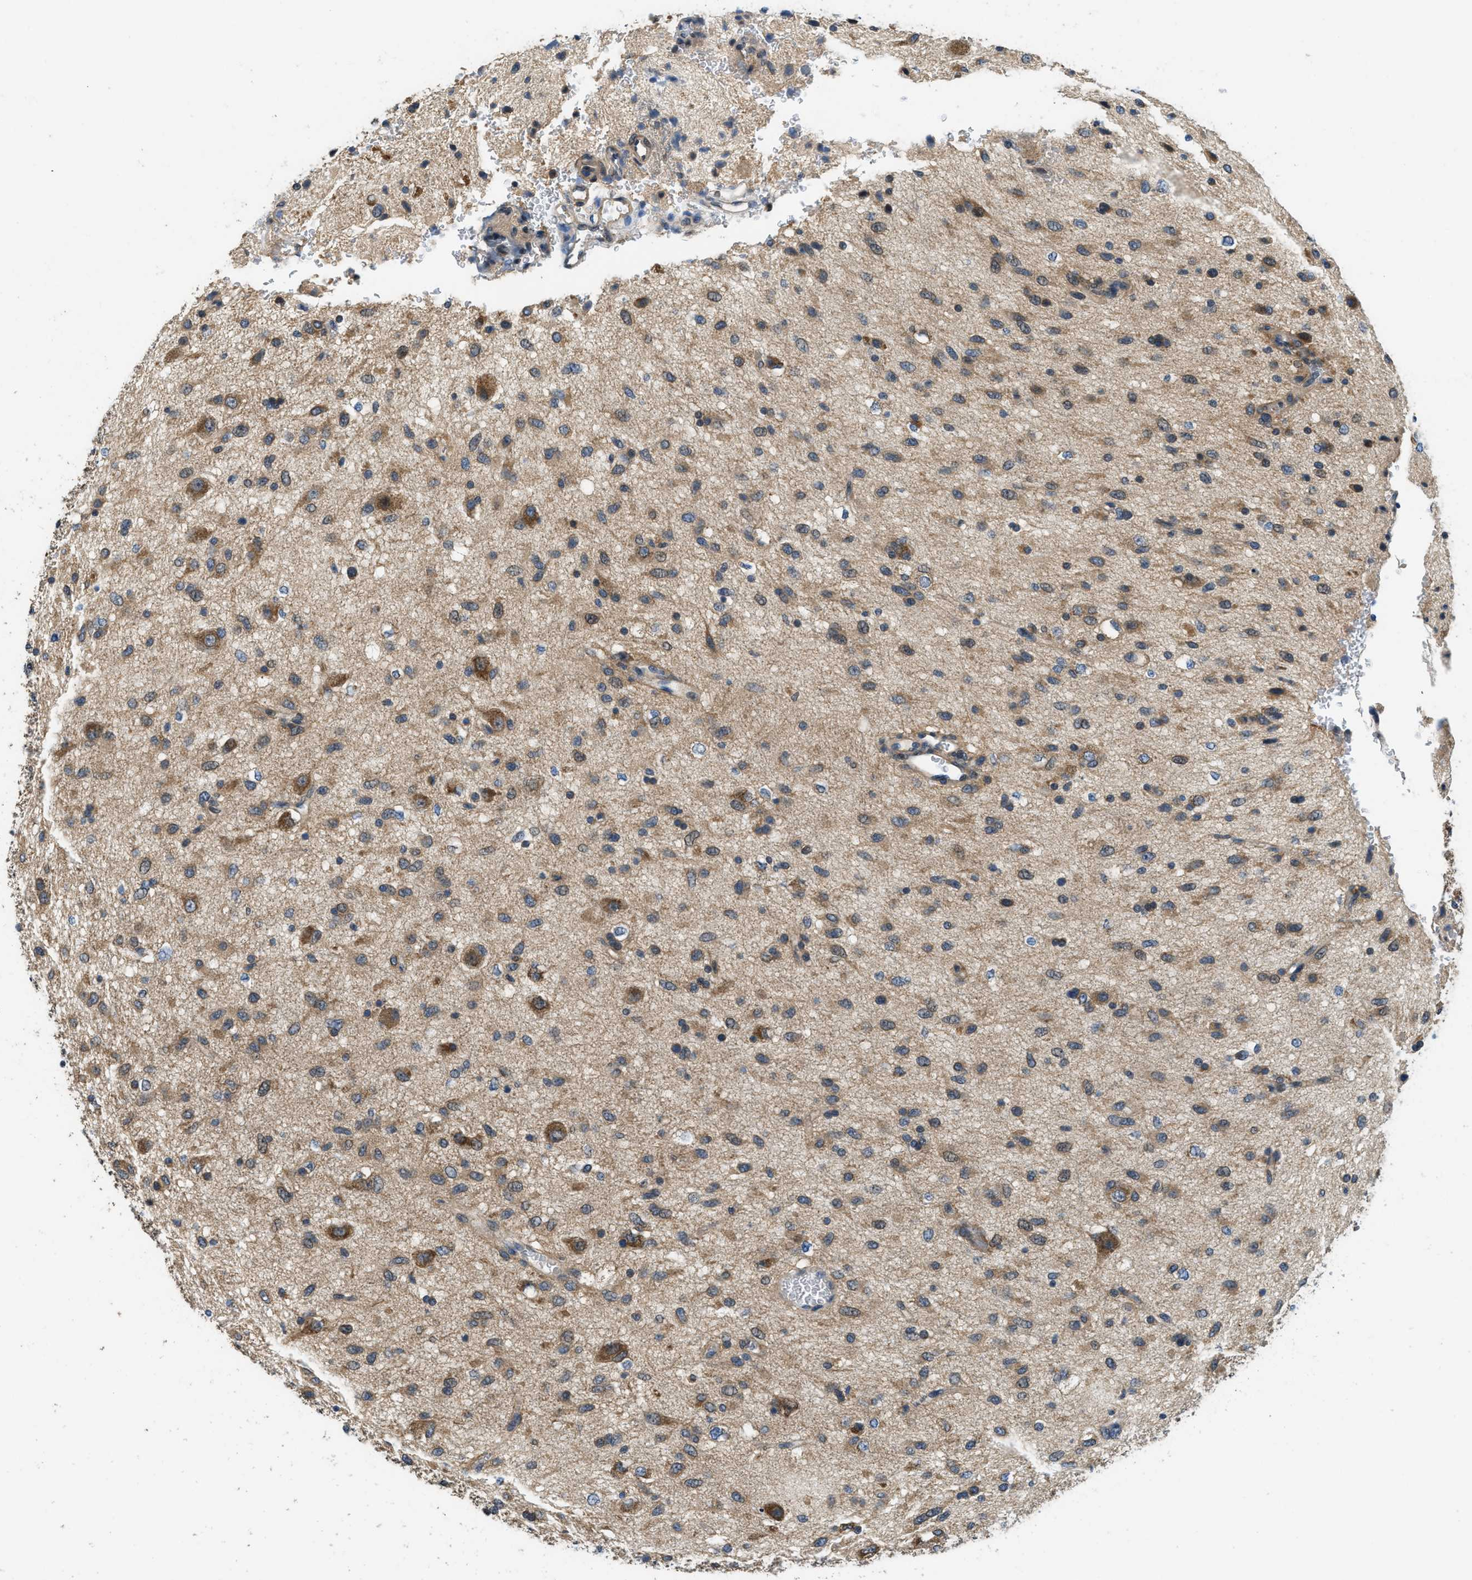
{"staining": {"intensity": "weak", "quantity": ">75%", "location": "cytoplasmic/membranous"}, "tissue": "glioma", "cell_type": "Tumor cells", "image_type": "cancer", "snomed": [{"axis": "morphology", "description": "Glioma, malignant, Low grade"}, {"axis": "topography", "description": "Brain"}], "caption": "Tumor cells demonstrate low levels of weak cytoplasmic/membranous positivity in approximately >75% of cells in glioma.", "gene": "SSH2", "patient": {"sex": "male", "age": 77}}